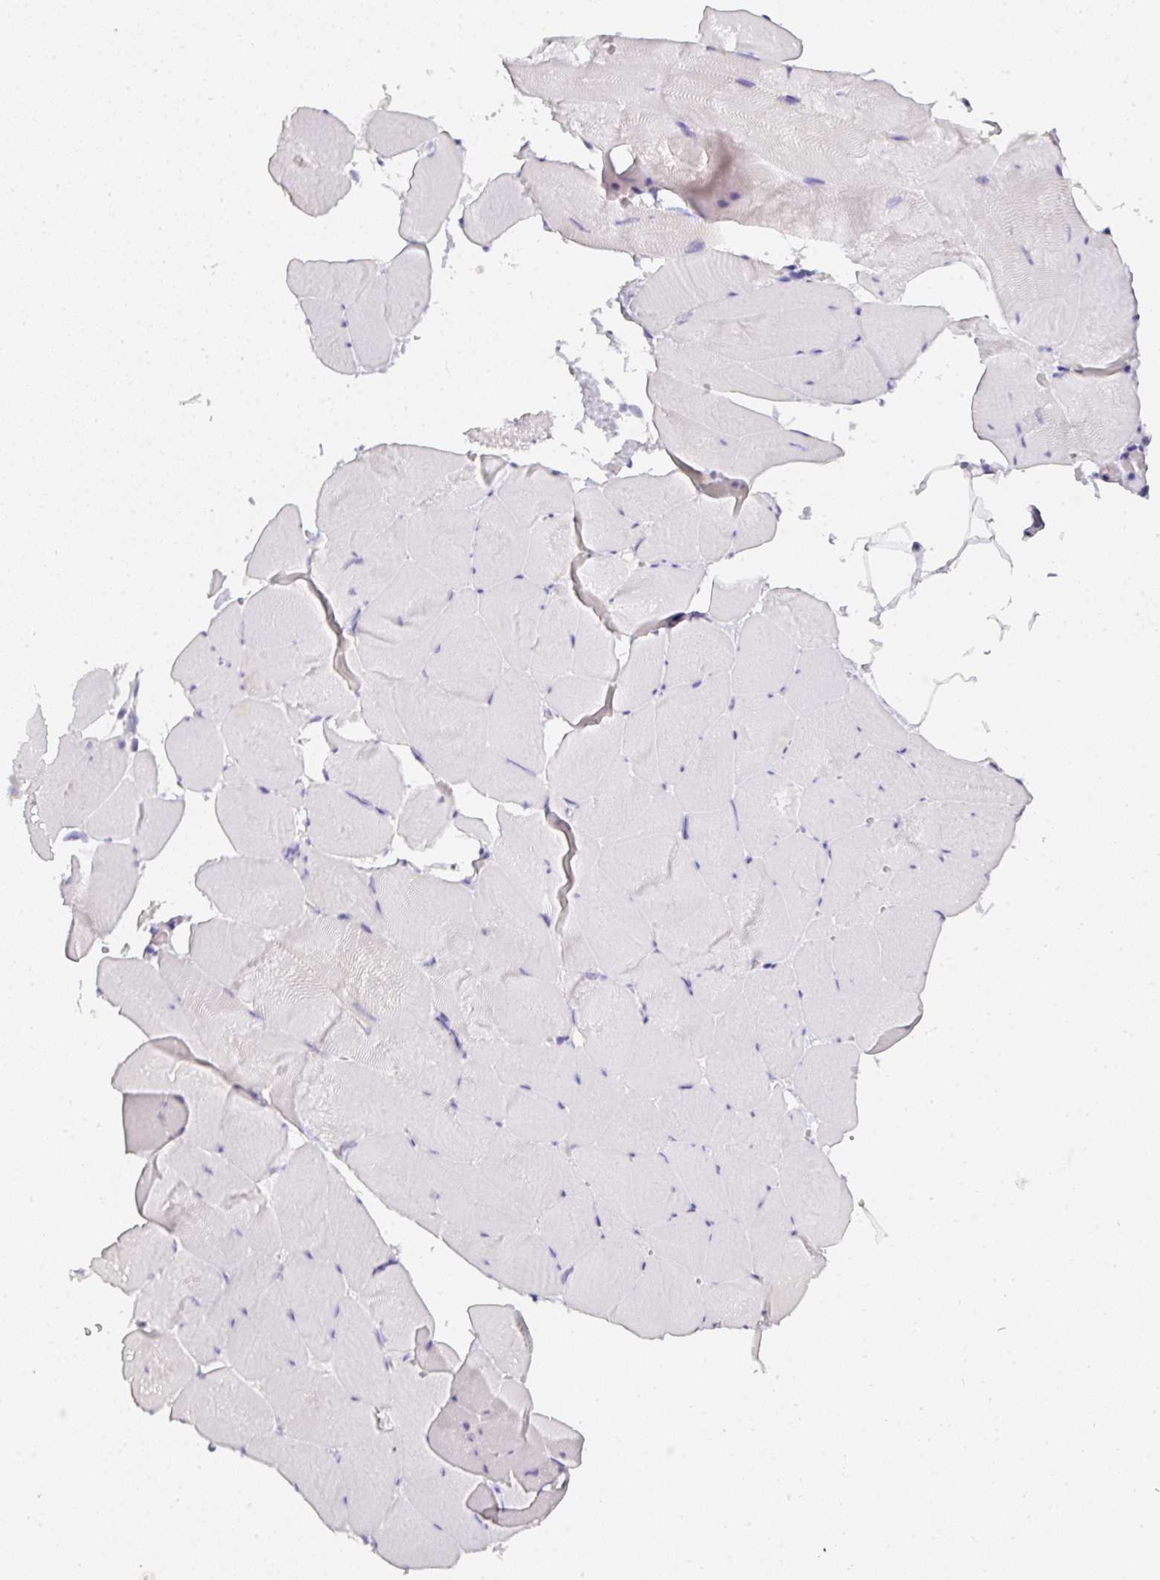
{"staining": {"intensity": "negative", "quantity": "none", "location": "none"}, "tissue": "skeletal muscle", "cell_type": "Myocytes", "image_type": "normal", "snomed": [{"axis": "morphology", "description": "Normal tissue, NOS"}, {"axis": "topography", "description": "Skeletal muscle"}], "caption": "Immunohistochemical staining of normal human skeletal muscle displays no significant staining in myocytes.", "gene": "MMACHC", "patient": {"sex": "female", "age": 64}}